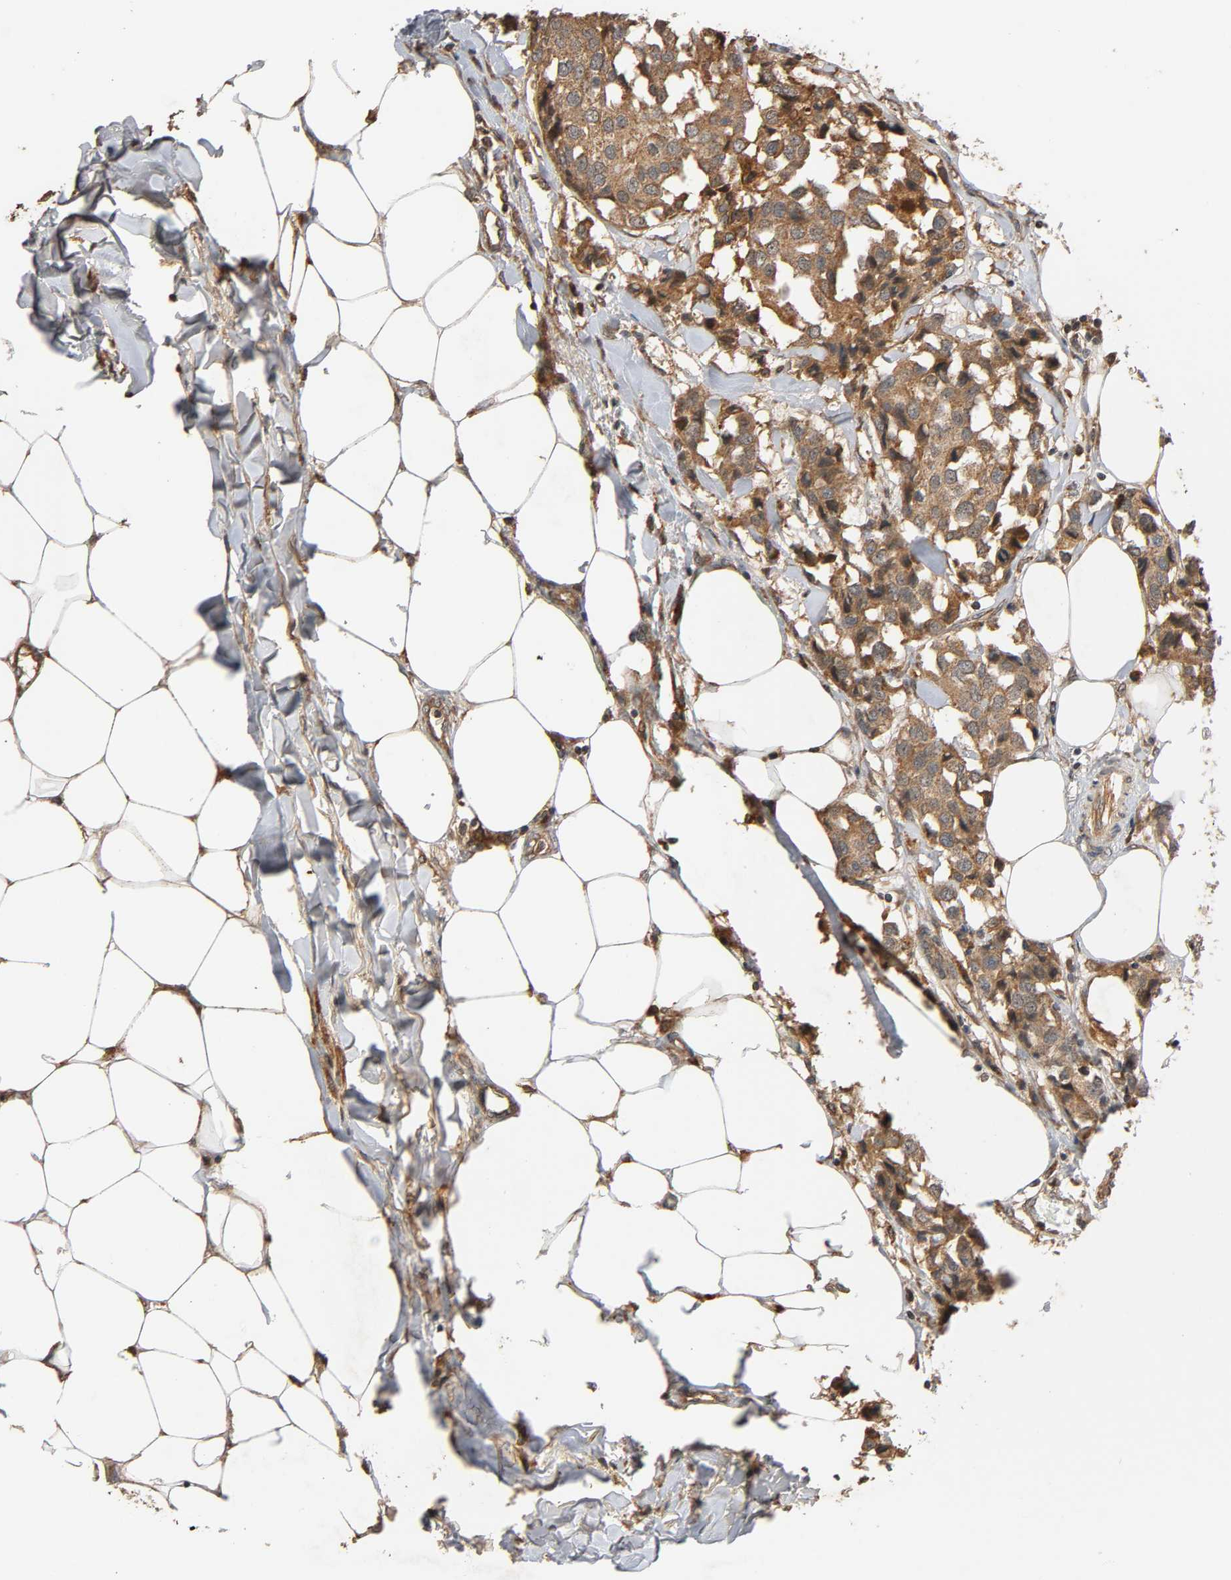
{"staining": {"intensity": "moderate", "quantity": ">75%", "location": "cytoplasmic/membranous"}, "tissue": "breast cancer", "cell_type": "Tumor cells", "image_type": "cancer", "snomed": [{"axis": "morphology", "description": "Duct carcinoma"}, {"axis": "topography", "description": "Breast"}], "caption": "Breast cancer stained for a protein shows moderate cytoplasmic/membranous positivity in tumor cells.", "gene": "MAP3K8", "patient": {"sex": "female", "age": 80}}